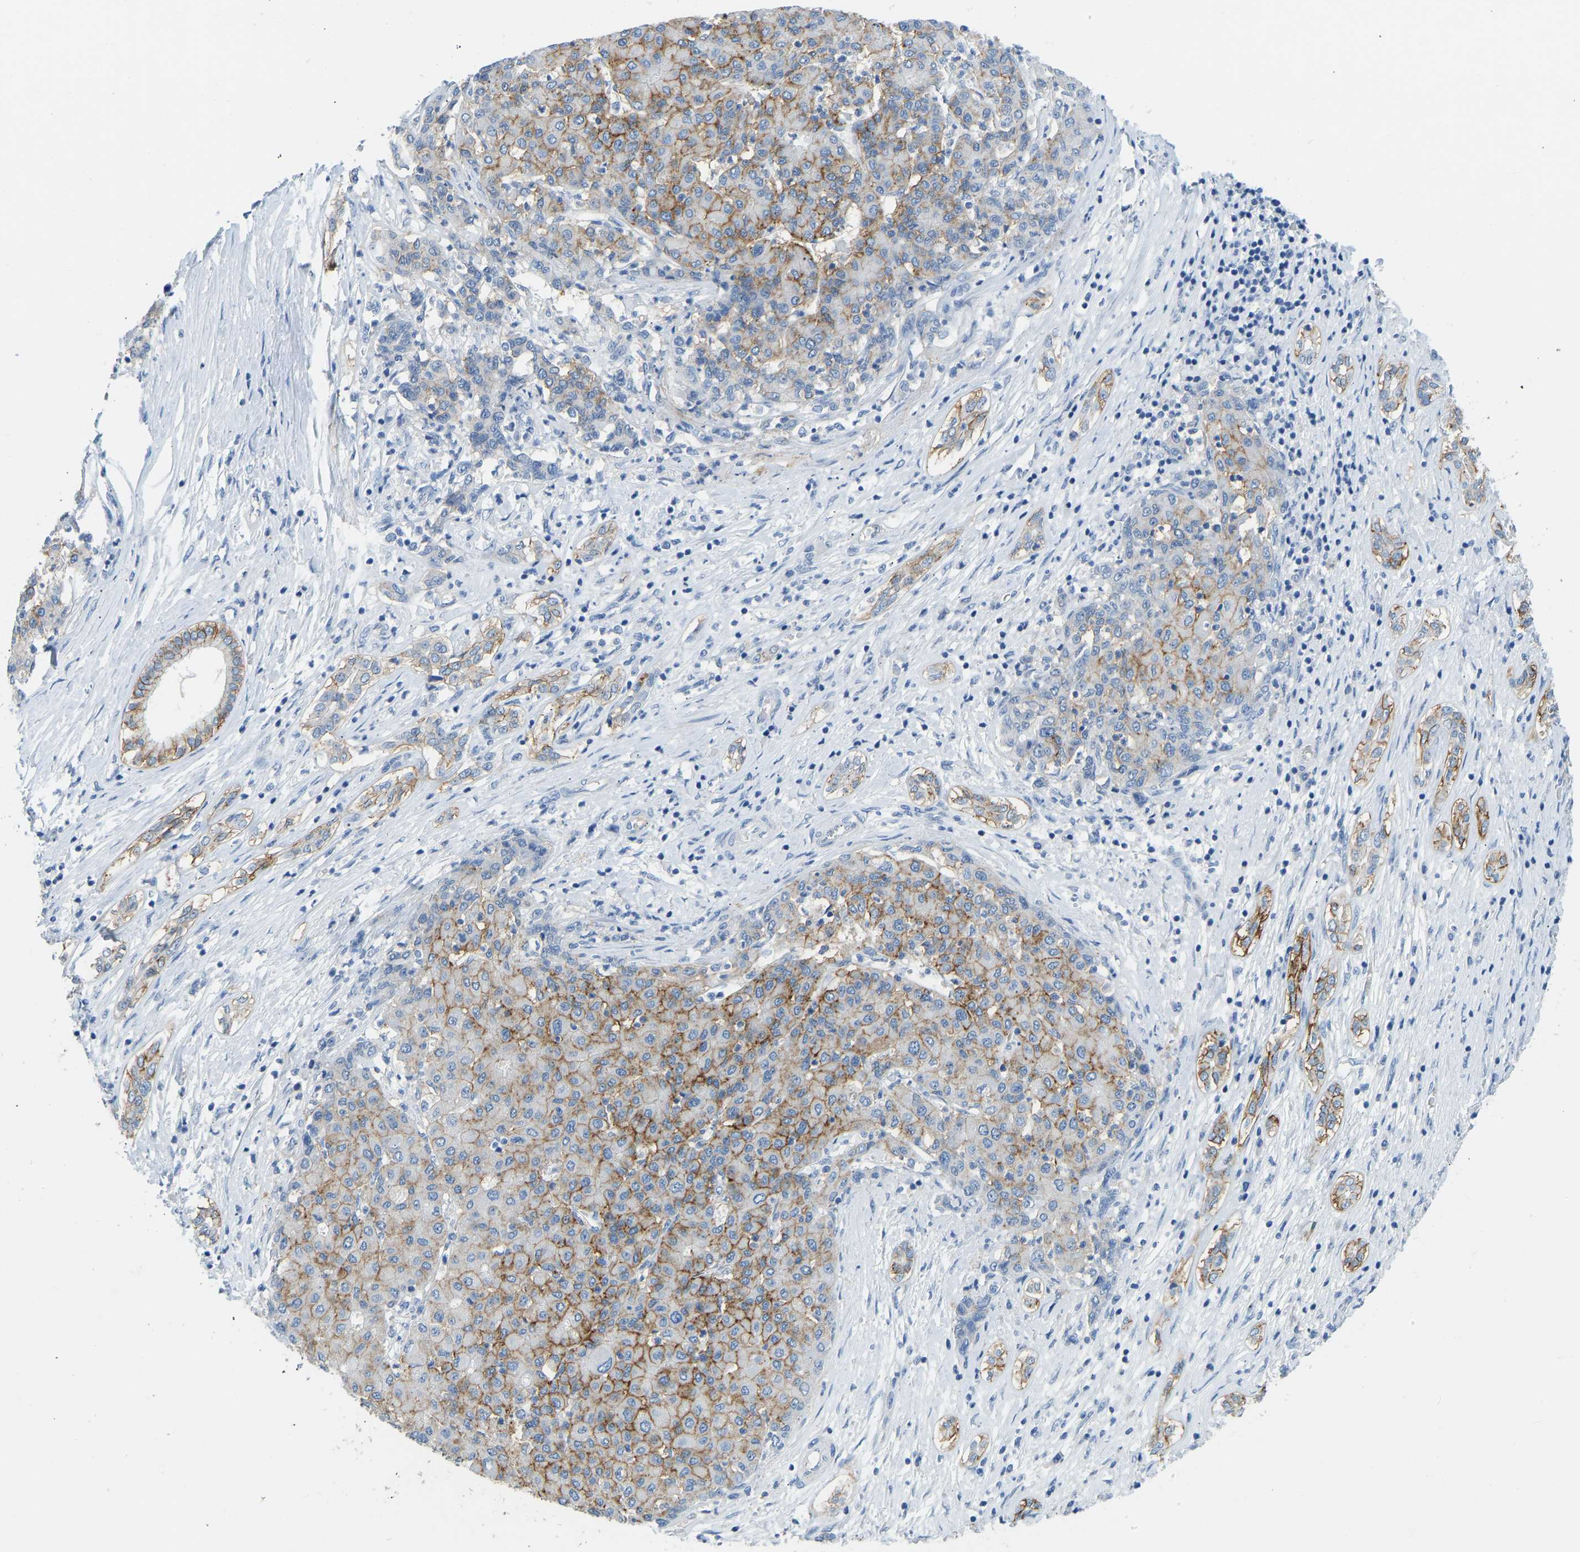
{"staining": {"intensity": "moderate", "quantity": ">75%", "location": "cytoplasmic/membranous"}, "tissue": "liver cancer", "cell_type": "Tumor cells", "image_type": "cancer", "snomed": [{"axis": "morphology", "description": "Carcinoma, Hepatocellular, NOS"}, {"axis": "topography", "description": "Liver"}], "caption": "Brown immunohistochemical staining in human liver hepatocellular carcinoma displays moderate cytoplasmic/membranous positivity in about >75% of tumor cells.", "gene": "ATP1A1", "patient": {"sex": "male", "age": 65}}